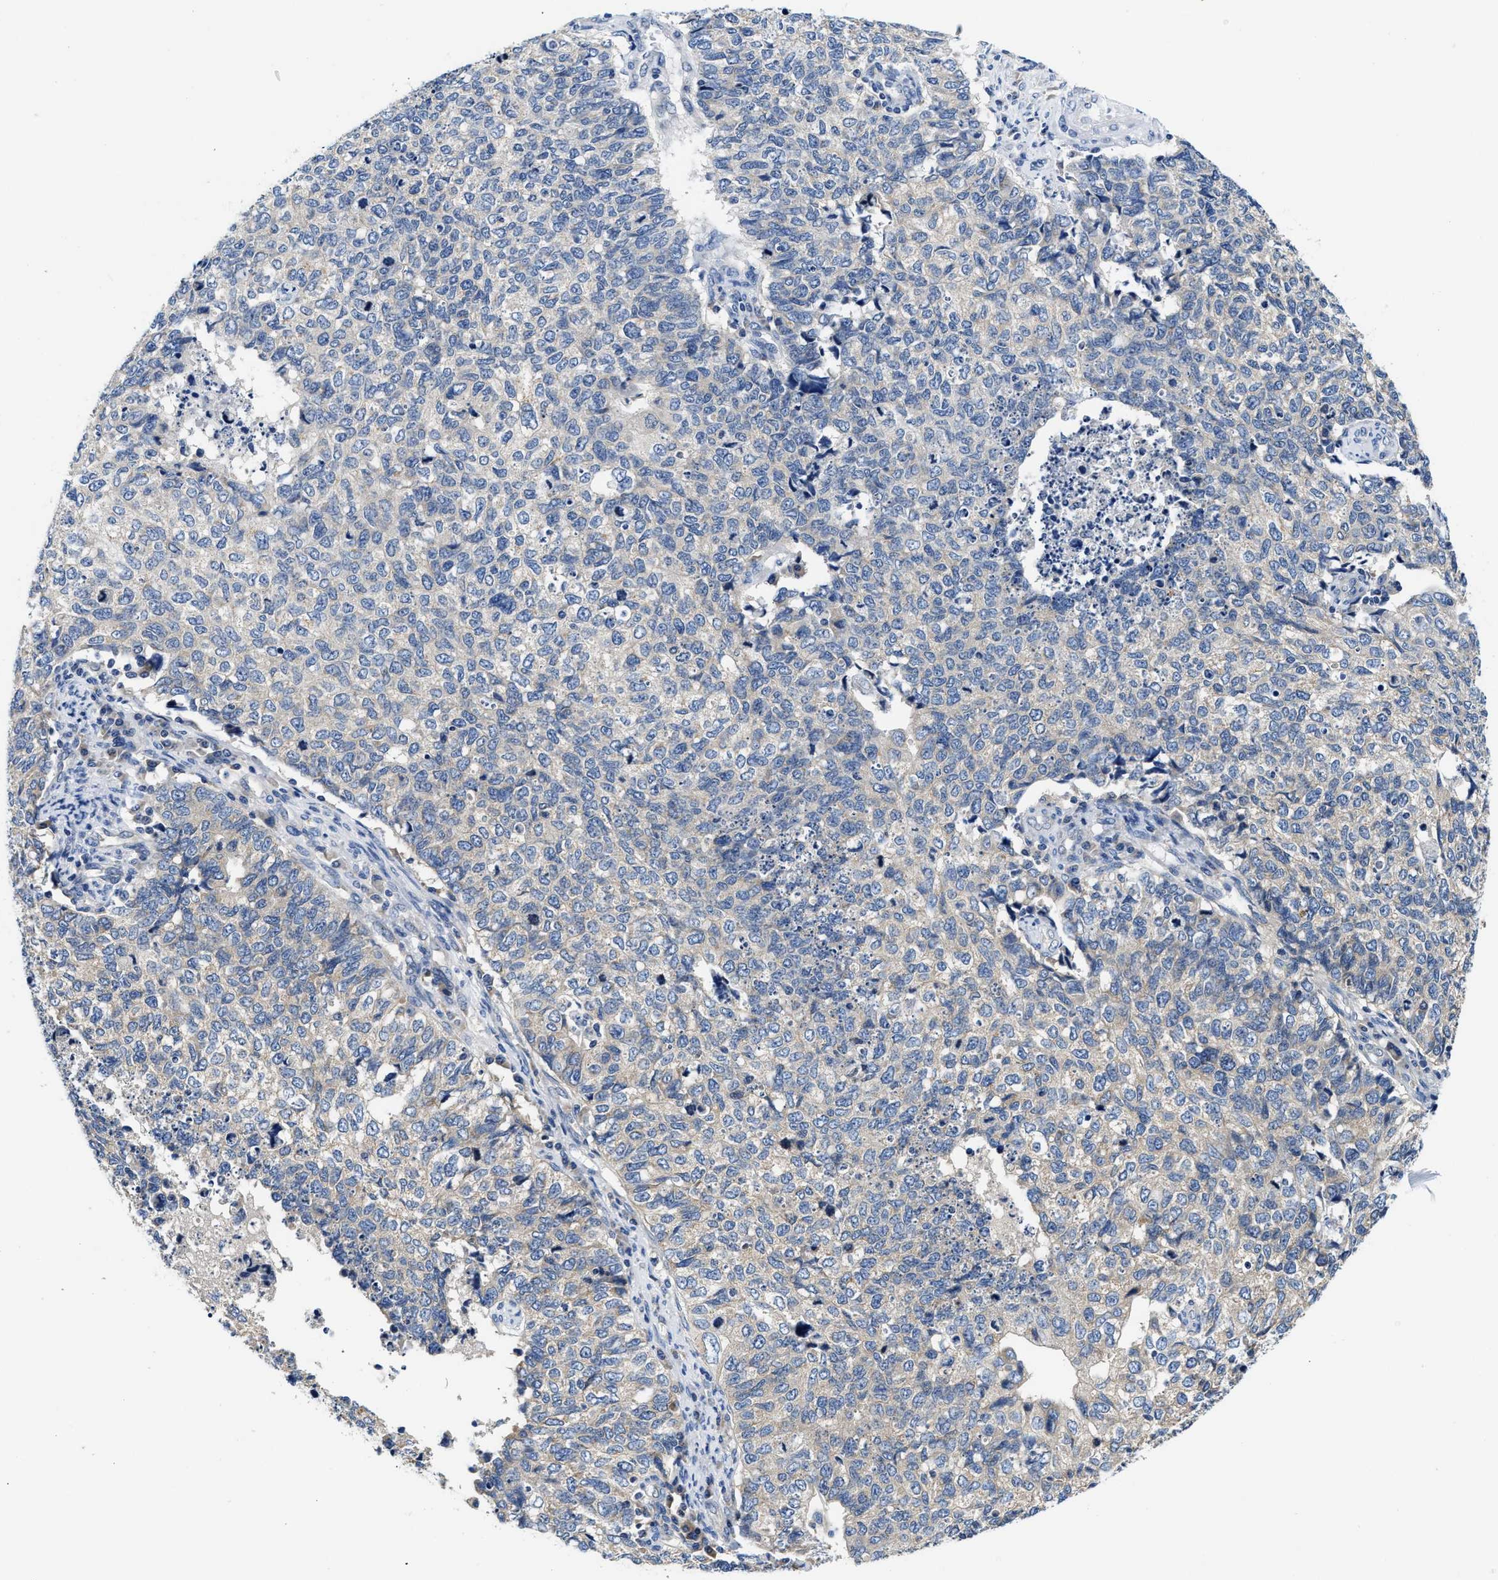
{"staining": {"intensity": "negative", "quantity": "none", "location": "none"}, "tissue": "cervical cancer", "cell_type": "Tumor cells", "image_type": "cancer", "snomed": [{"axis": "morphology", "description": "Squamous cell carcinoma, NOS"}, {"axis": "topography", "description": "Cervix"}], "caption": "The micrograph demonstrates no staining of tumor cells in cervical cancer (squamous cell carcinoma).", "gene": "FAM185A", "patient": {"sex": "female", "age": 63}}